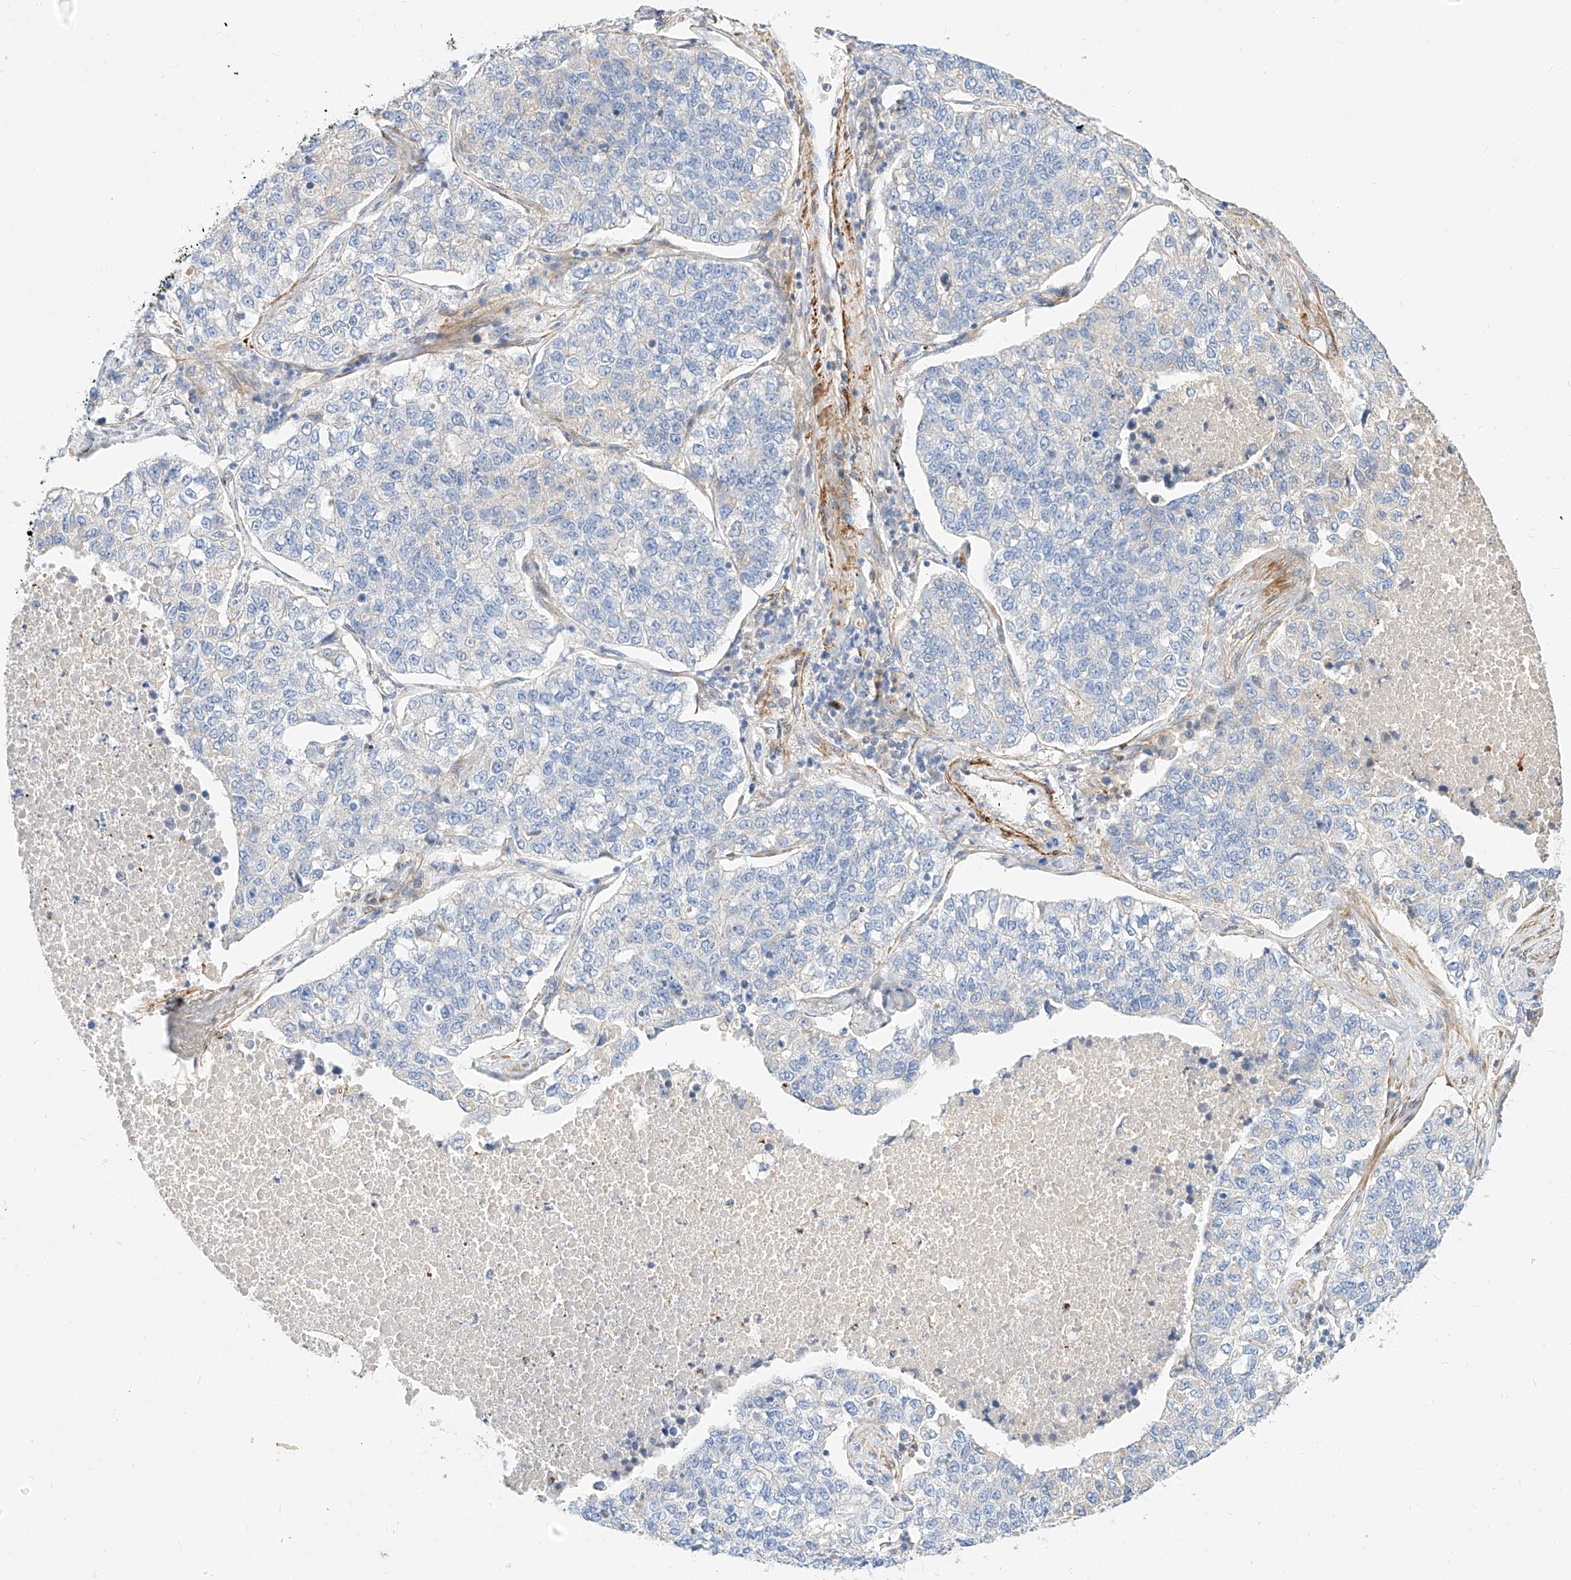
{"staining": {"intensity": "negative", "quantity": "none", "location": "none"}, "tissue": "lung cancer", "cell_type": "Tumor cells", "image_type": "cancer", "snomed": [{"axis": "morphology", "description": "Adenocarcinoma, NOS"}, {"axis": "topography", "description": "Lung"}], "caption": "Immunohistochemistry of lung adenocarcinoma exhibits no expression in tumor cells. The staining was performed using DAB to visualize the protein expression in brown, while the nuclei were stained in blue with hematoxylin (Magnification: 20x).", "gene": "KCNH5", "patient": {"sex": "male", "age": 49}}